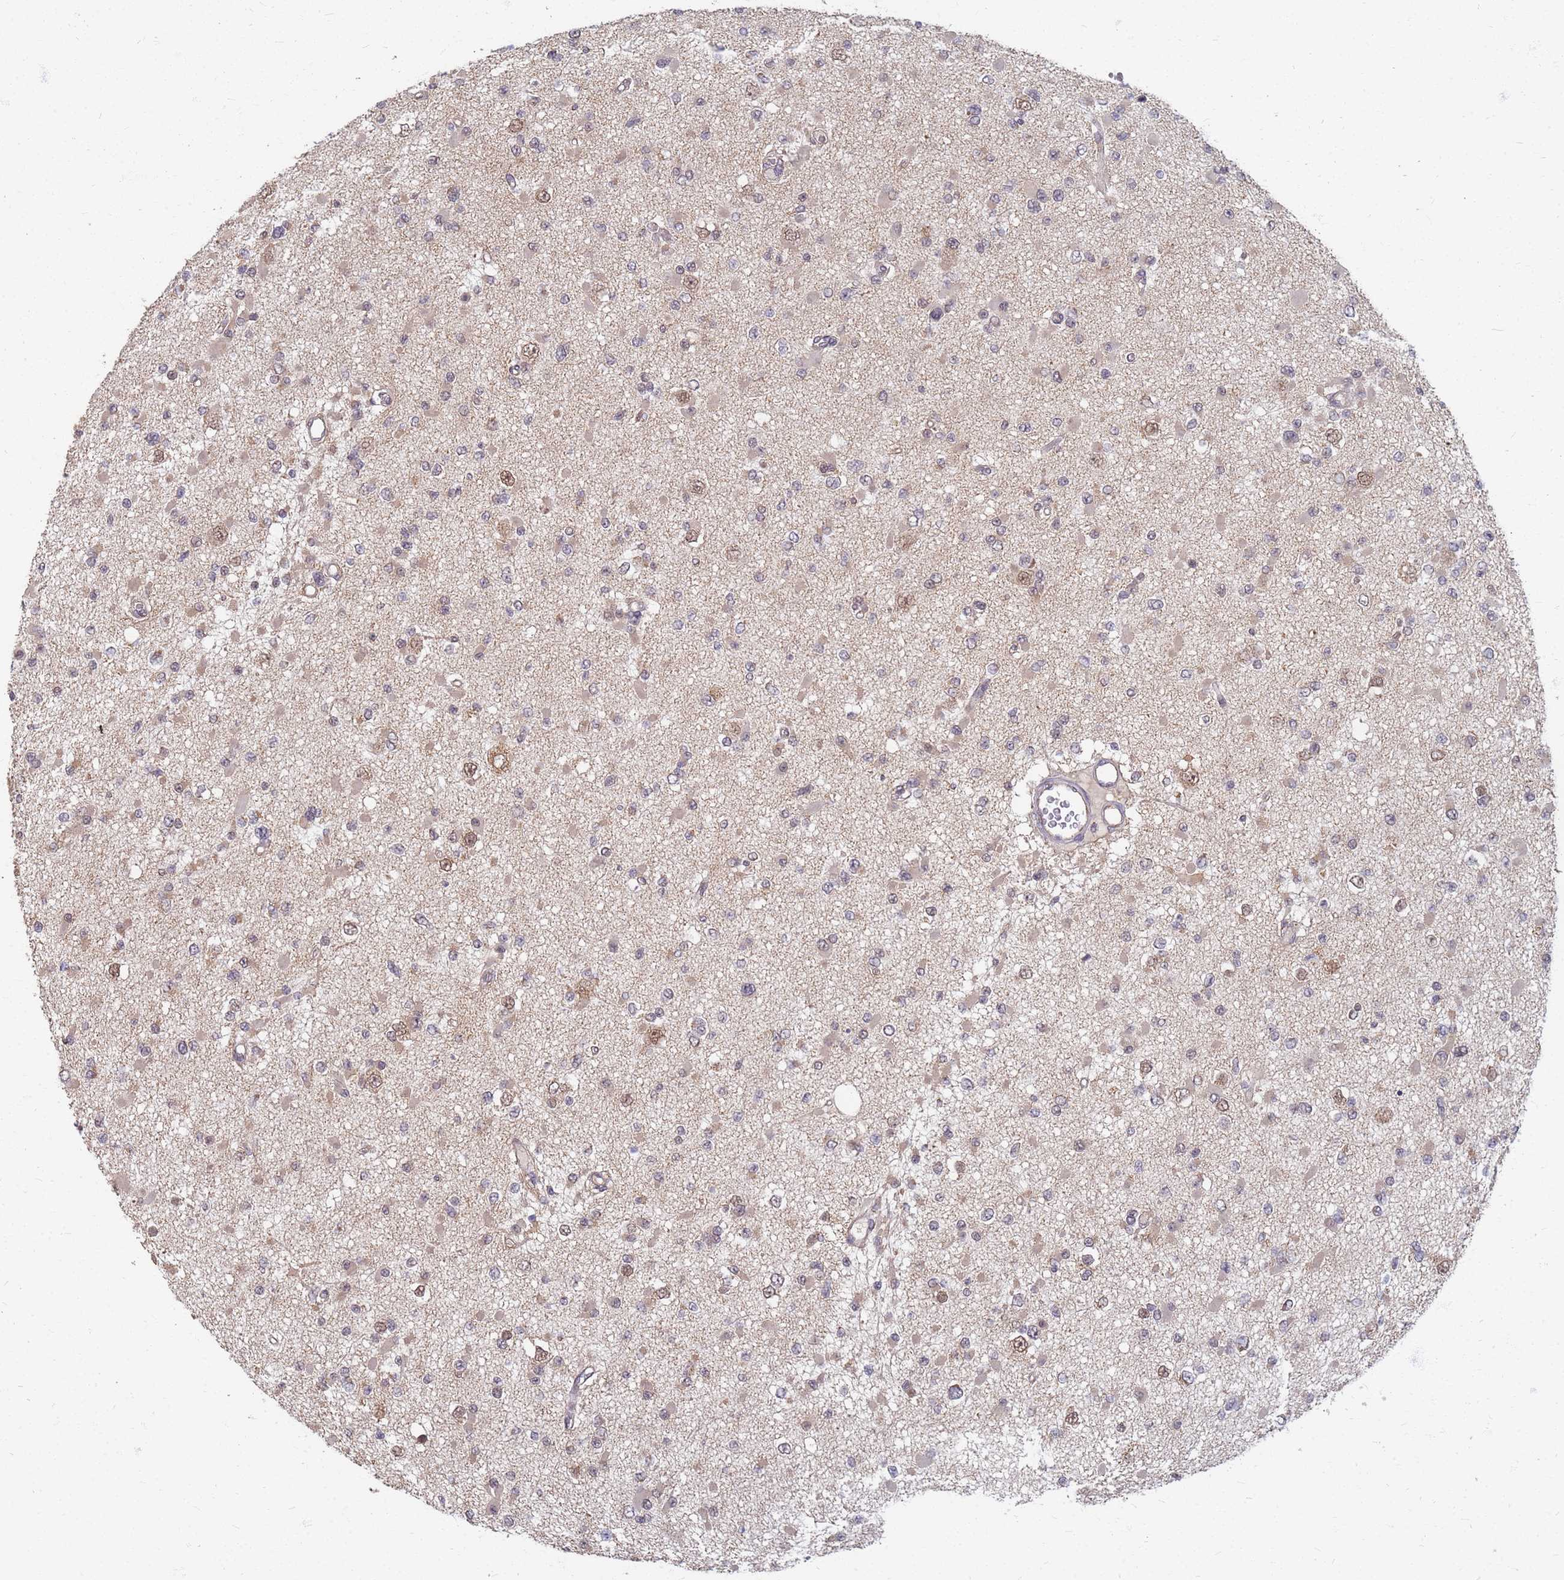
{"staining": {"intensity": "negative", "quantity": "none", "location": "none"}, "tissue": "glioma", "cell_type": "Tumor cells", "image_type": "cancer", "snomed": [{"axis": "morphology", "description": "Glioma, malignant, Low grade"}, {"axis": "topography", "description": "Brain"}], "caption": "High magnification brightfield microscopy of malignant glioma (low-grade) stained with DAB (3,3'-diaminobenzidine) (brown) and counterstained with hematoxylin (blue): tumor cells show no significant expression.", "gene": "ITGB4", "patient": {"sex": "female", "age": 22}}